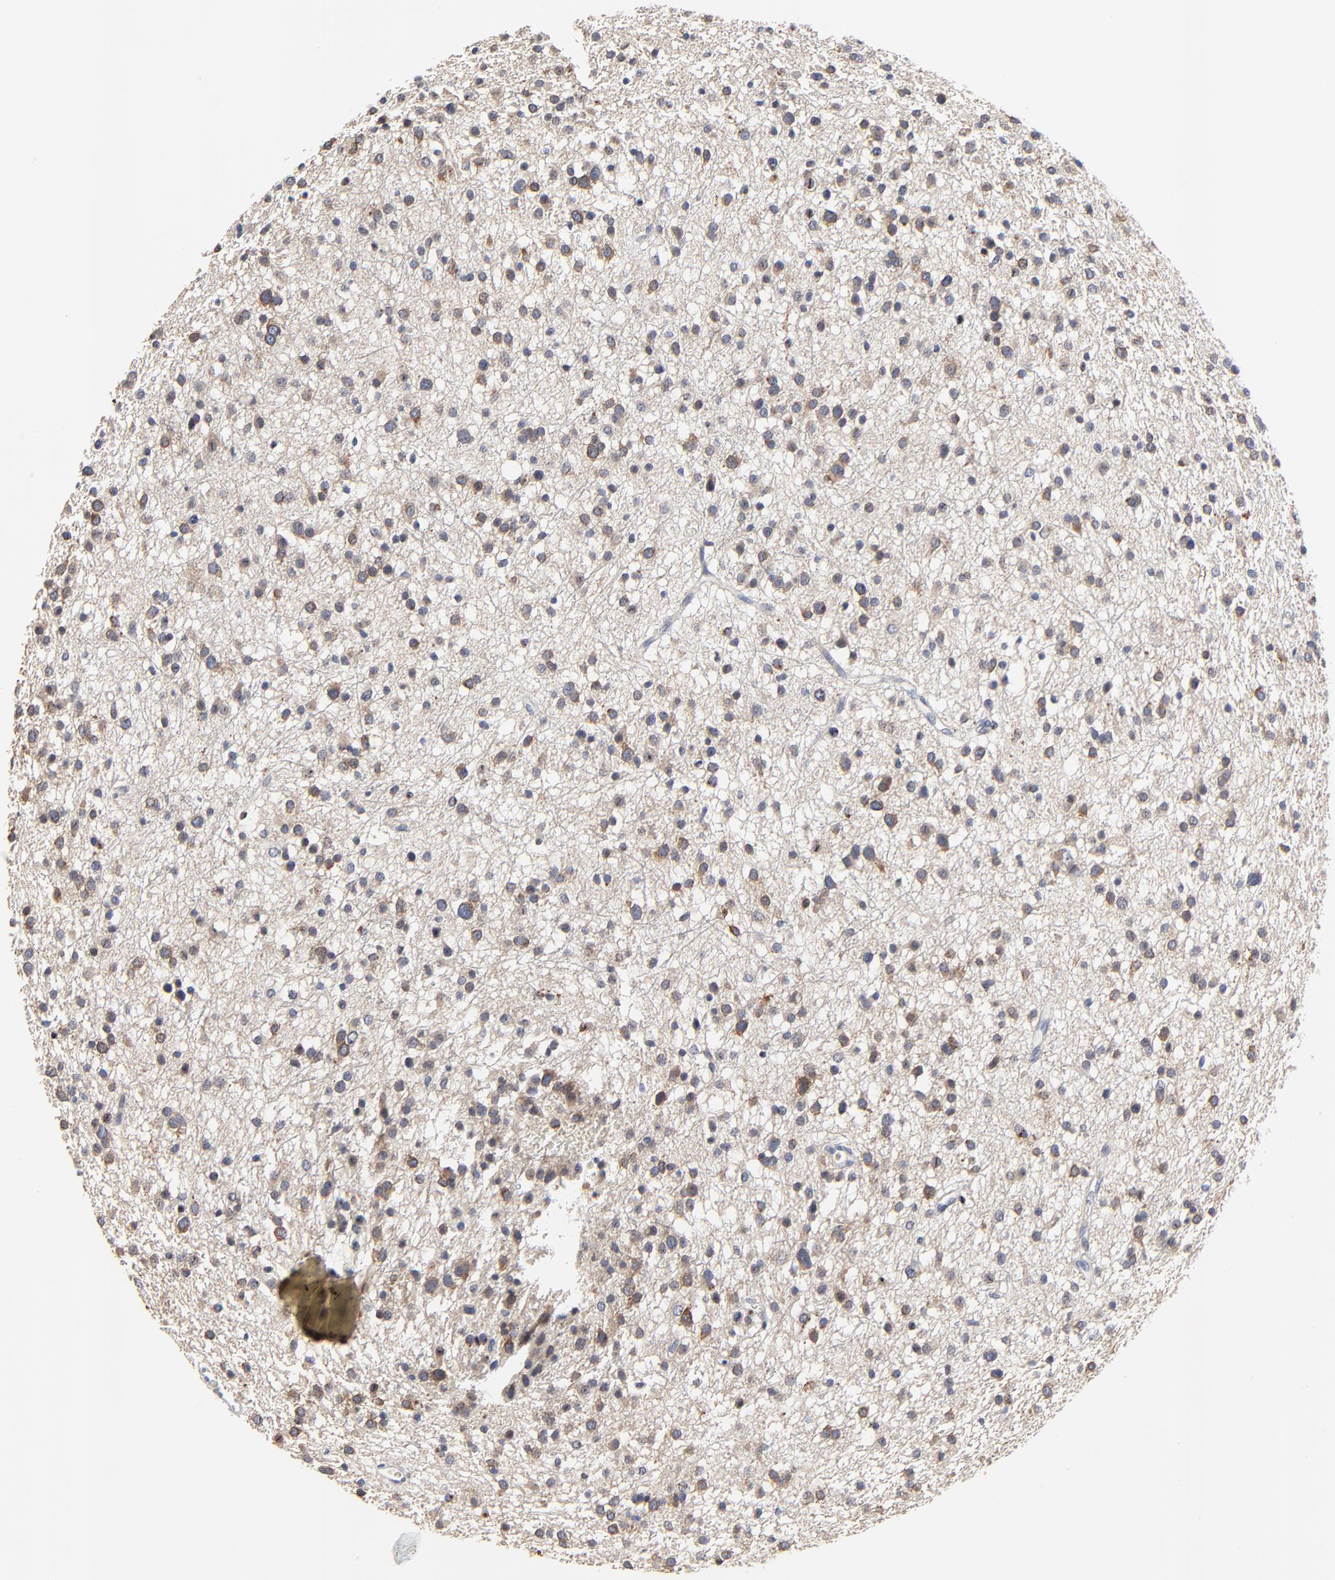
{"staining": {"intensity": "moderate", "quantity": "25%-75%", "location": "cytoplasmic/membranous"}, "tissue": "glioma", "cell_type": "Tumor cells", "image_type": "cancer", "snomed": [{"axis": "morphology", "description": "Glioma, malignant, Low grade"}, {"axis": "topography", "description": "Brain"}], "caption": "There is medium levels of moderate cytoplasmic/membranous positivity in tumor cells of glioma, as demonstrated by immunohistochemical staining (brown color).", "gene": "NLGN3", "patient": {"sex": "female", "age": 36}}